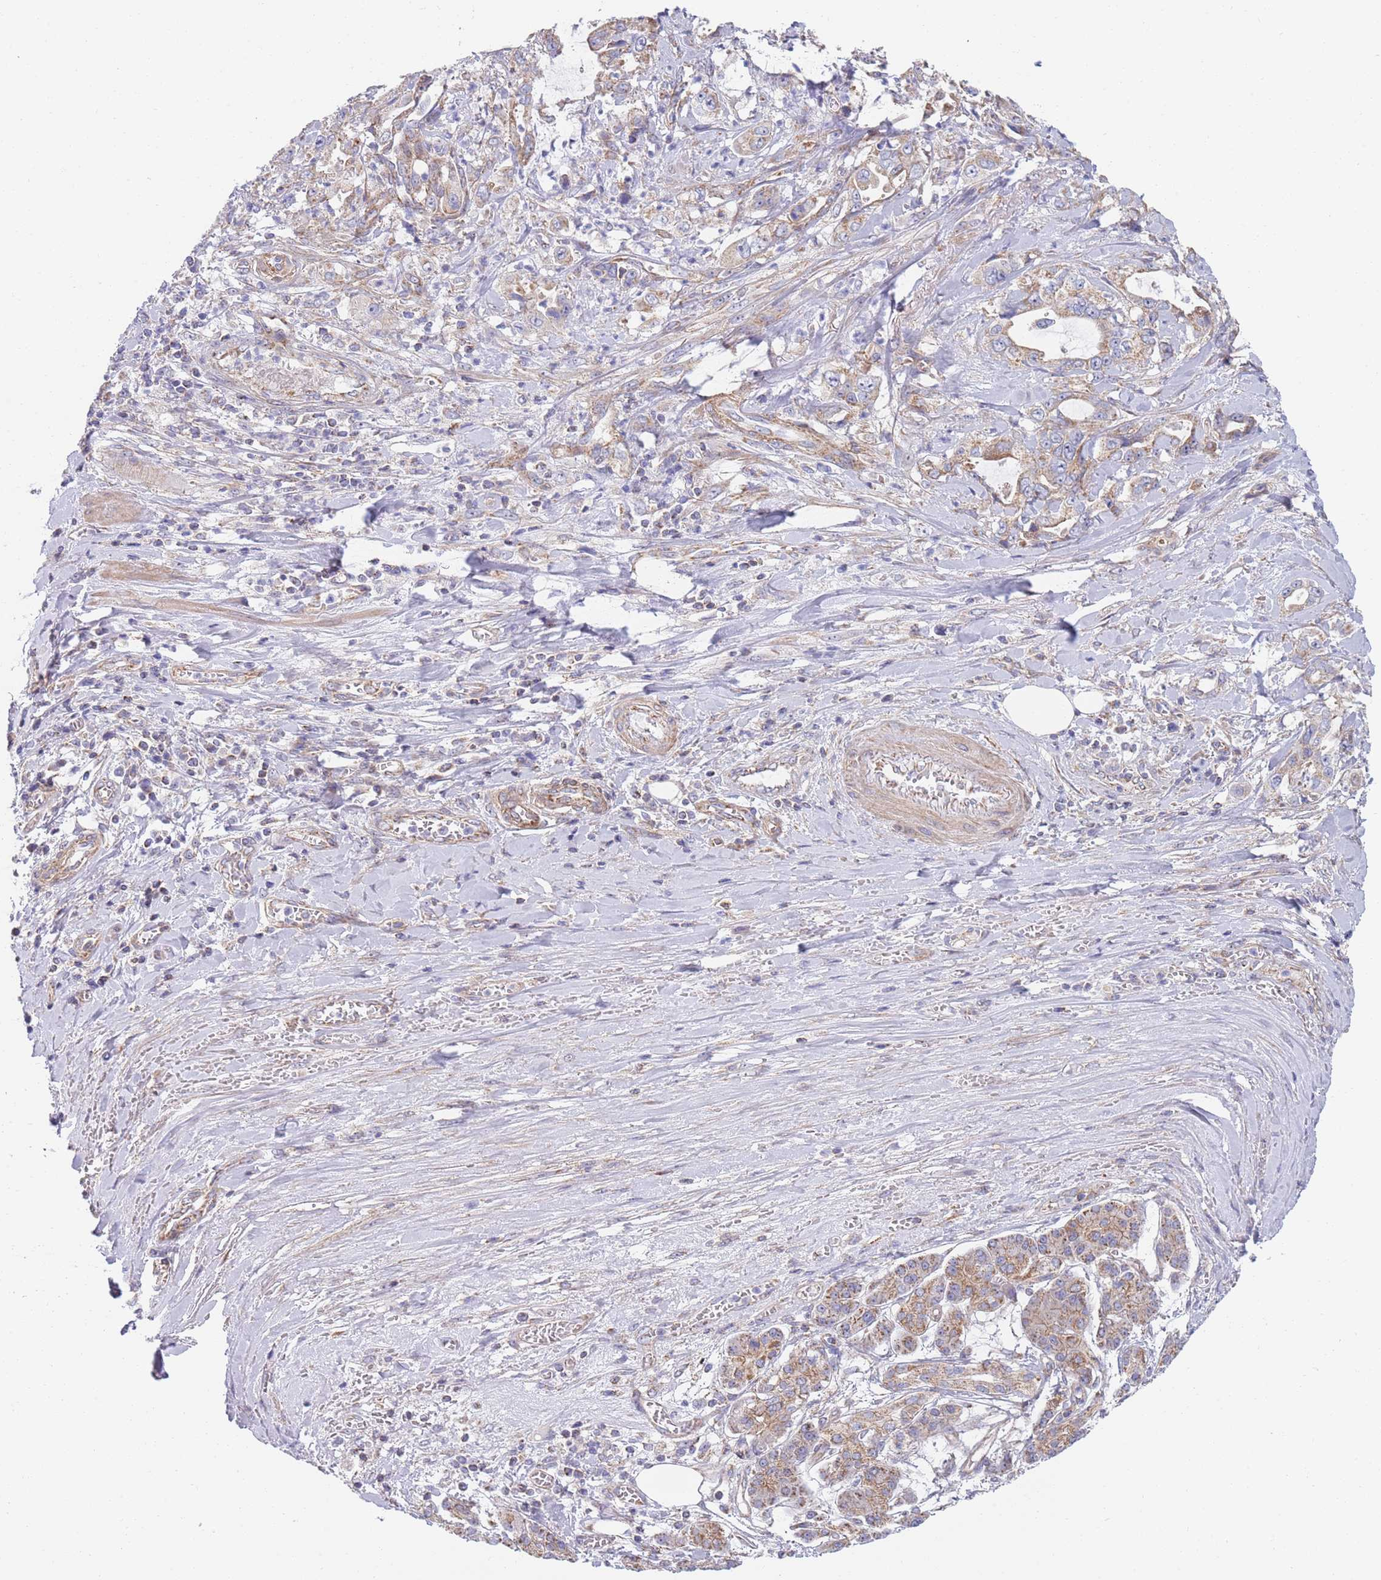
{"staining": {"intensity": "weak", "quantity": ">75%", "location": "cytoplasmic/membranous"}, "tissue": "pancreatic cancer", "cell_type": "Tumor cells", "image_type": "cancer", "snomed": [{"axis": "morphology", "description": "Adenocarcinoma, NOS"}, {"axis": "topography", "description": "Pancreas"}], "caption": "A photomicrograph of human pancreatic cancer stained for a protein shows weak cytoplasmic/membranous brown staining in tumor cells. Immunohistochemistry stains the protein of interest in brown and the nuclei are stained blue.", "gene": "PWWP3A", "patient": {"sex": "female", "age": 61}}